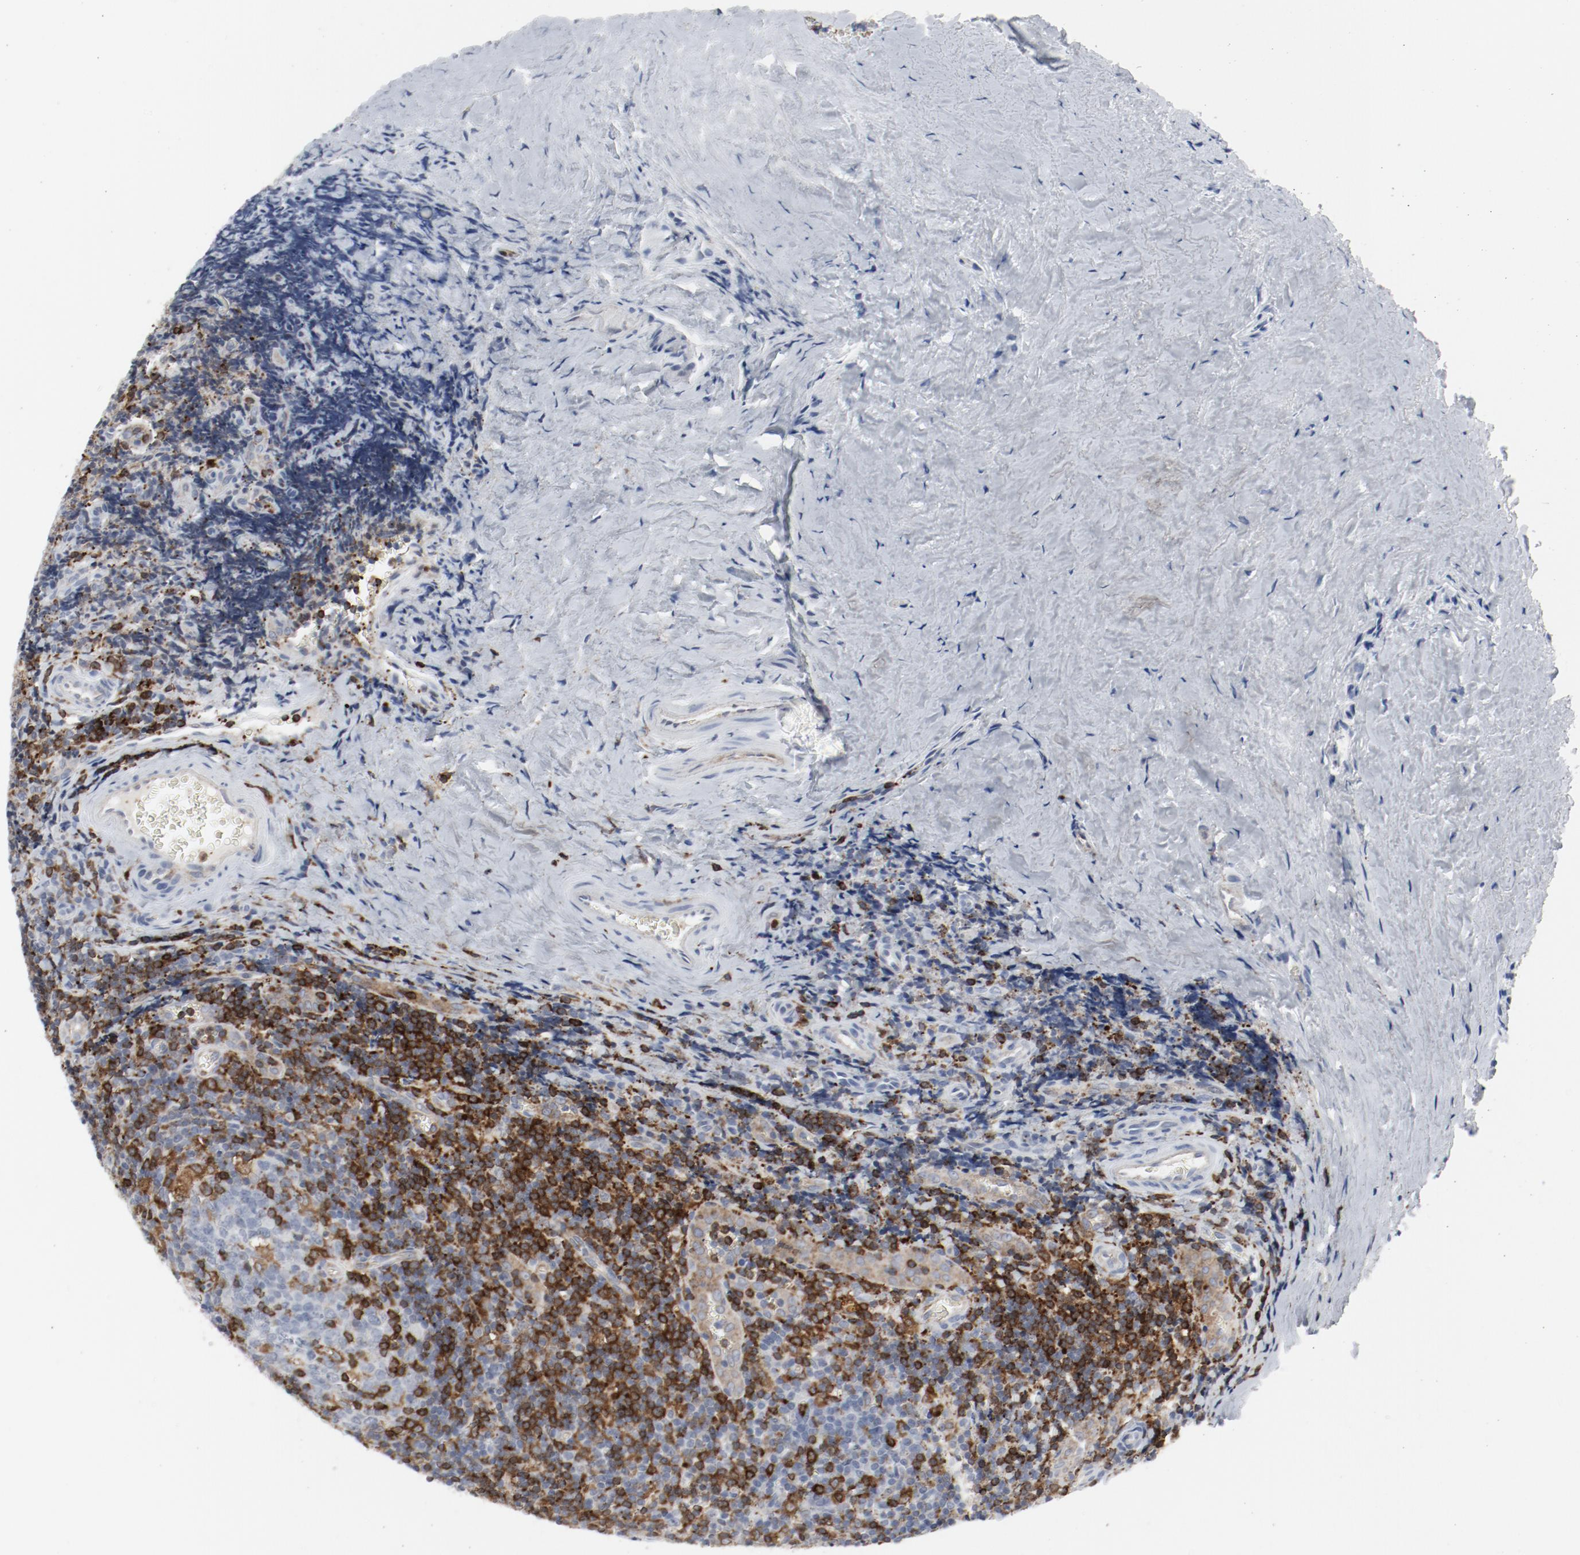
{"staining": {"intensity": "strong", "quantity": "25%-75%", "location": "cytoplasmic/membranous"}, "tissue": "tonsil", "cell_type": "Germinal center cells", "image_type": "normal", "snomed": [{"axis": "morphology", "description": "Normal tissue, NOS"}, {"axis": "topography", "description": "Tonsil"}], "caption": "IHC micrograph of benign human tonsil stained for a protein (brown), which displays high levels of strong cytoplasmic/membranous expression in about 25%-75% of germinal center cells.", "gene": "LCP2", "patient": {"sex": "male", "age": 20}}